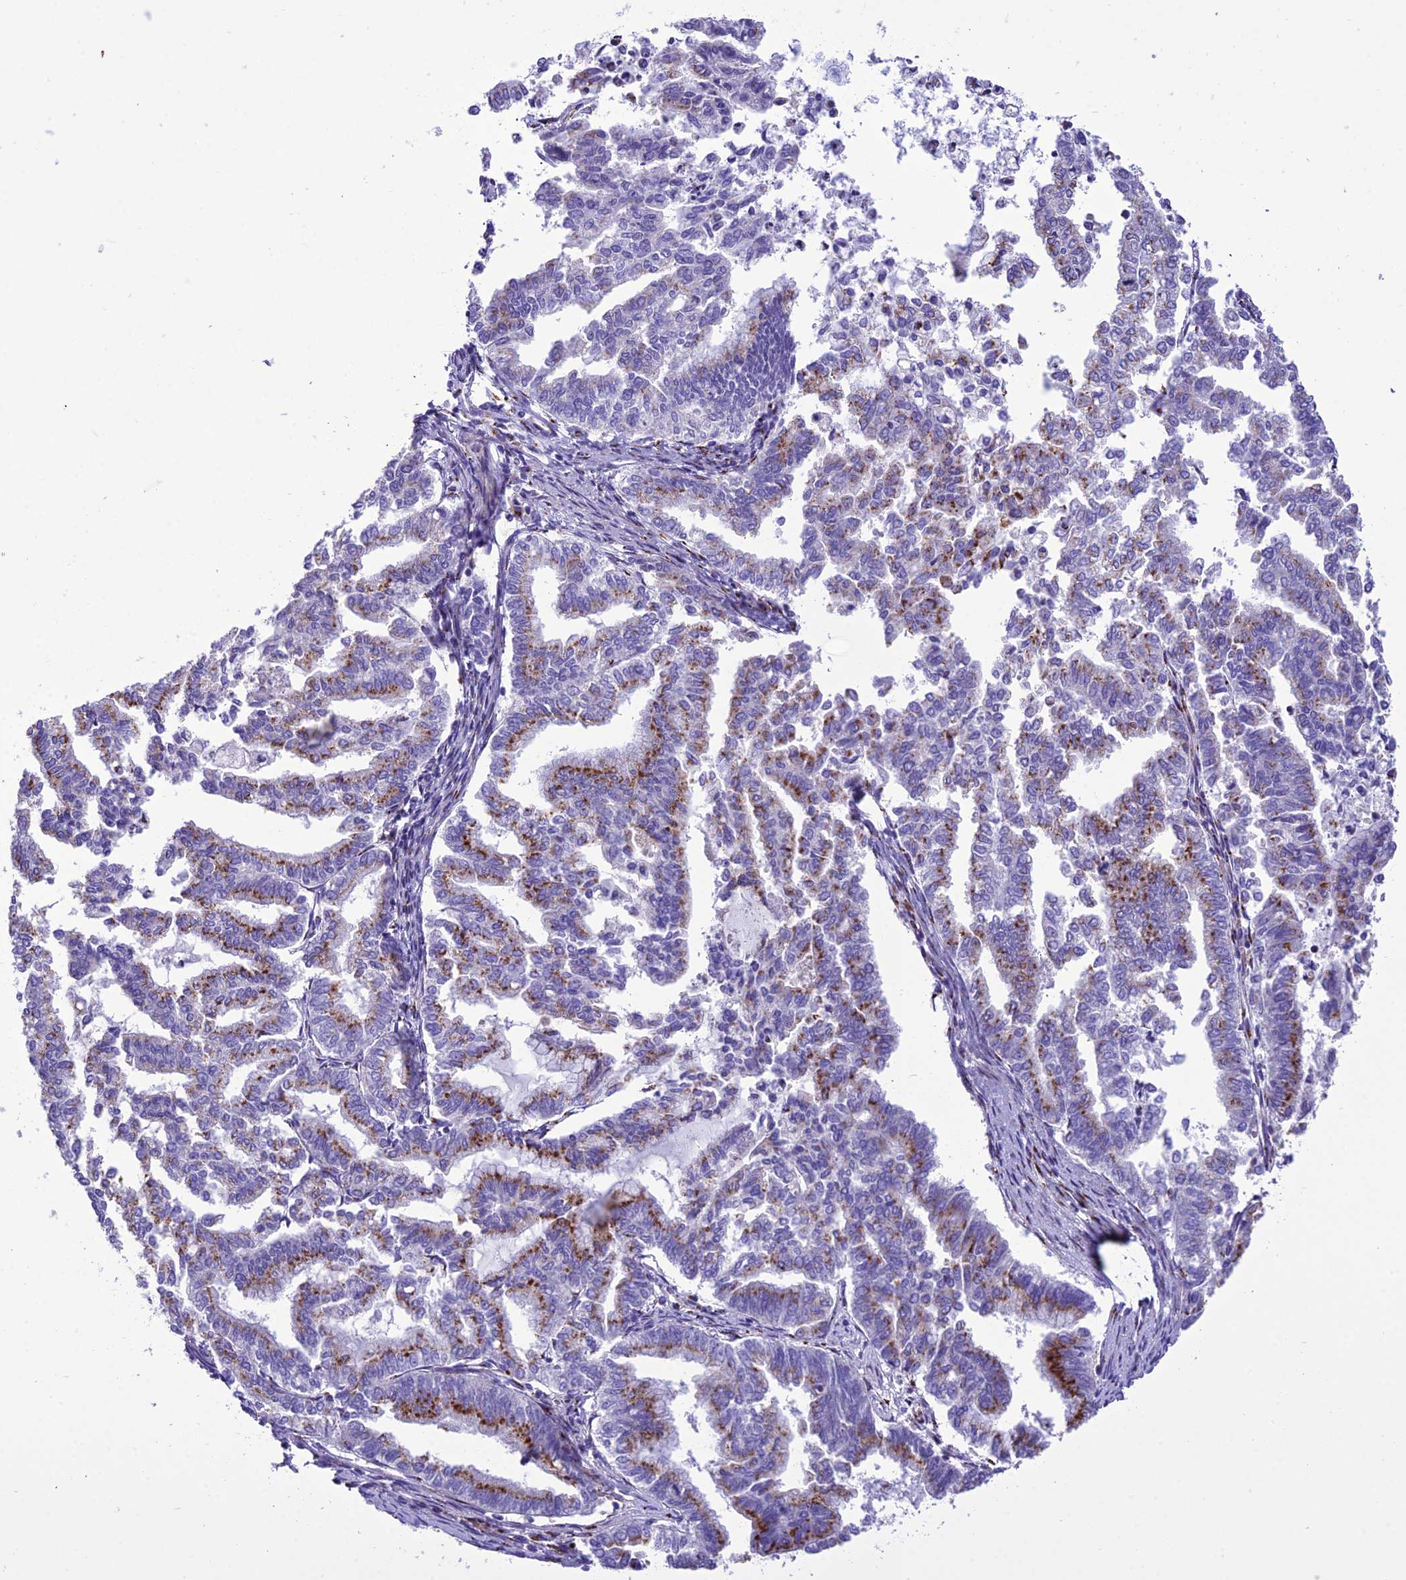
{"staining": {"intensity": "moderate", "quantity": "25%-75%", "location": "cytoplasmic/membranous"}, "tissue": "endometrial cancer", "cell_type": "Tumor cells", "image_type": "cancer", "snomed": [{"axis": "morphology", "description": "Adenocarcinoma, NOS"}, {"axis": "topography", "description": "Endometrium"}], "caption": "Protein positivity by IHC exhibits moderate cytoplasmic/membranous expression in about 25%-75% of tumor cells in endometrial cancer. The protein is stained brown, and the nuclei are stained in blue (DAB IHC with brightfield microscopy, high magnification).", "gene": "GOLM2", "patient": {"sex": "female", "age": 79}}